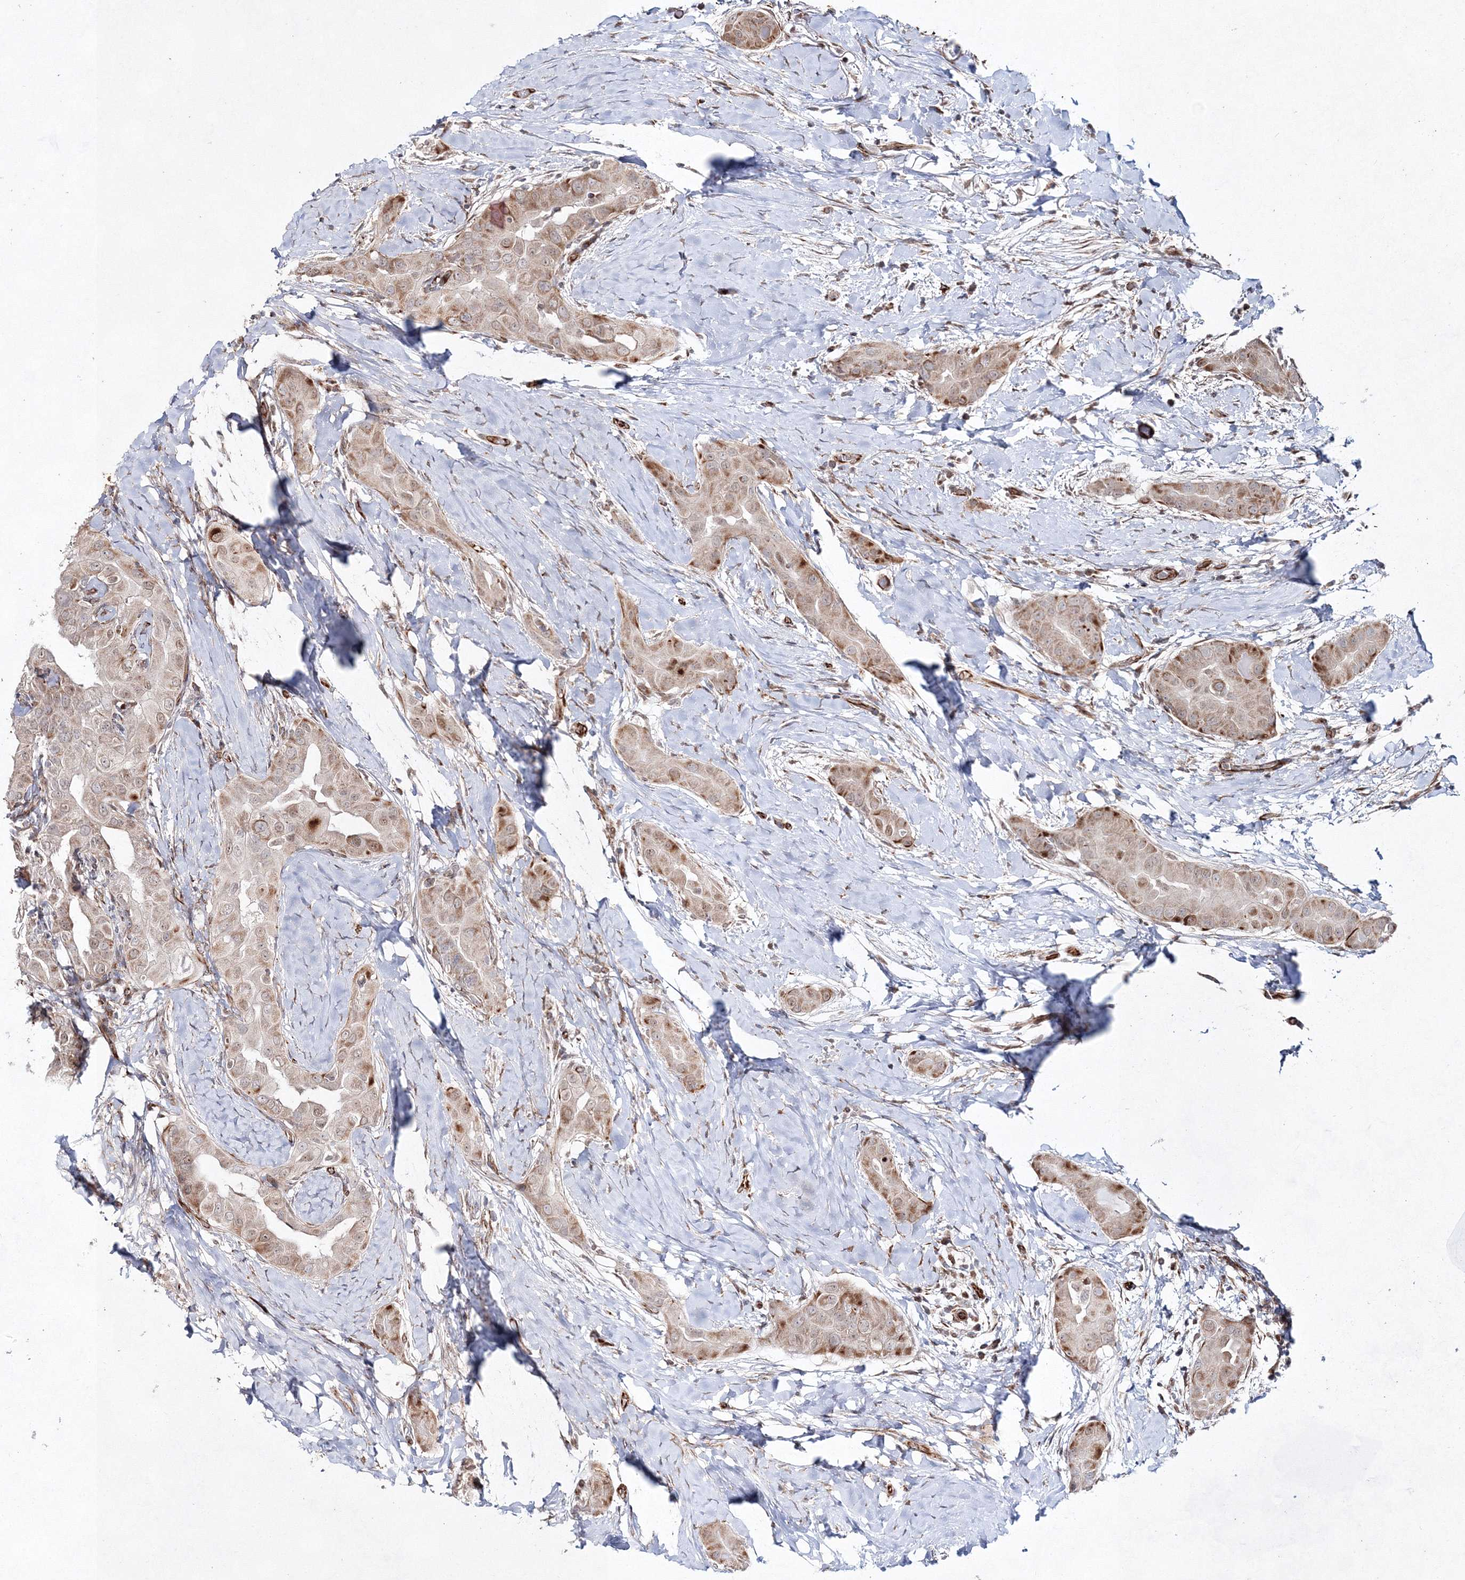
{"staining": {"intensity": "moderate", "quantity": "25%-75%", "location": "cytoplasmic/membranous"}, "tissue": "thyroid cancer", "cell_type": "Tumor cells", "image_type": "cancer", "snomed": [{"axis": "morphology", "description": "Papillary adenocarcinoma, NOS"}, {"axis": "topography", "description": "Thyroid gland"}], "caption": "Immunohistochemical staining of thyroid cancer demonstrates moderate cytoplasmic/membranous protein staining in about 25%-75% of tumor cells. Nuclei are stained in blue.", "gene": "SNIP1", "patient": {"sex": "male", "age": 33}}